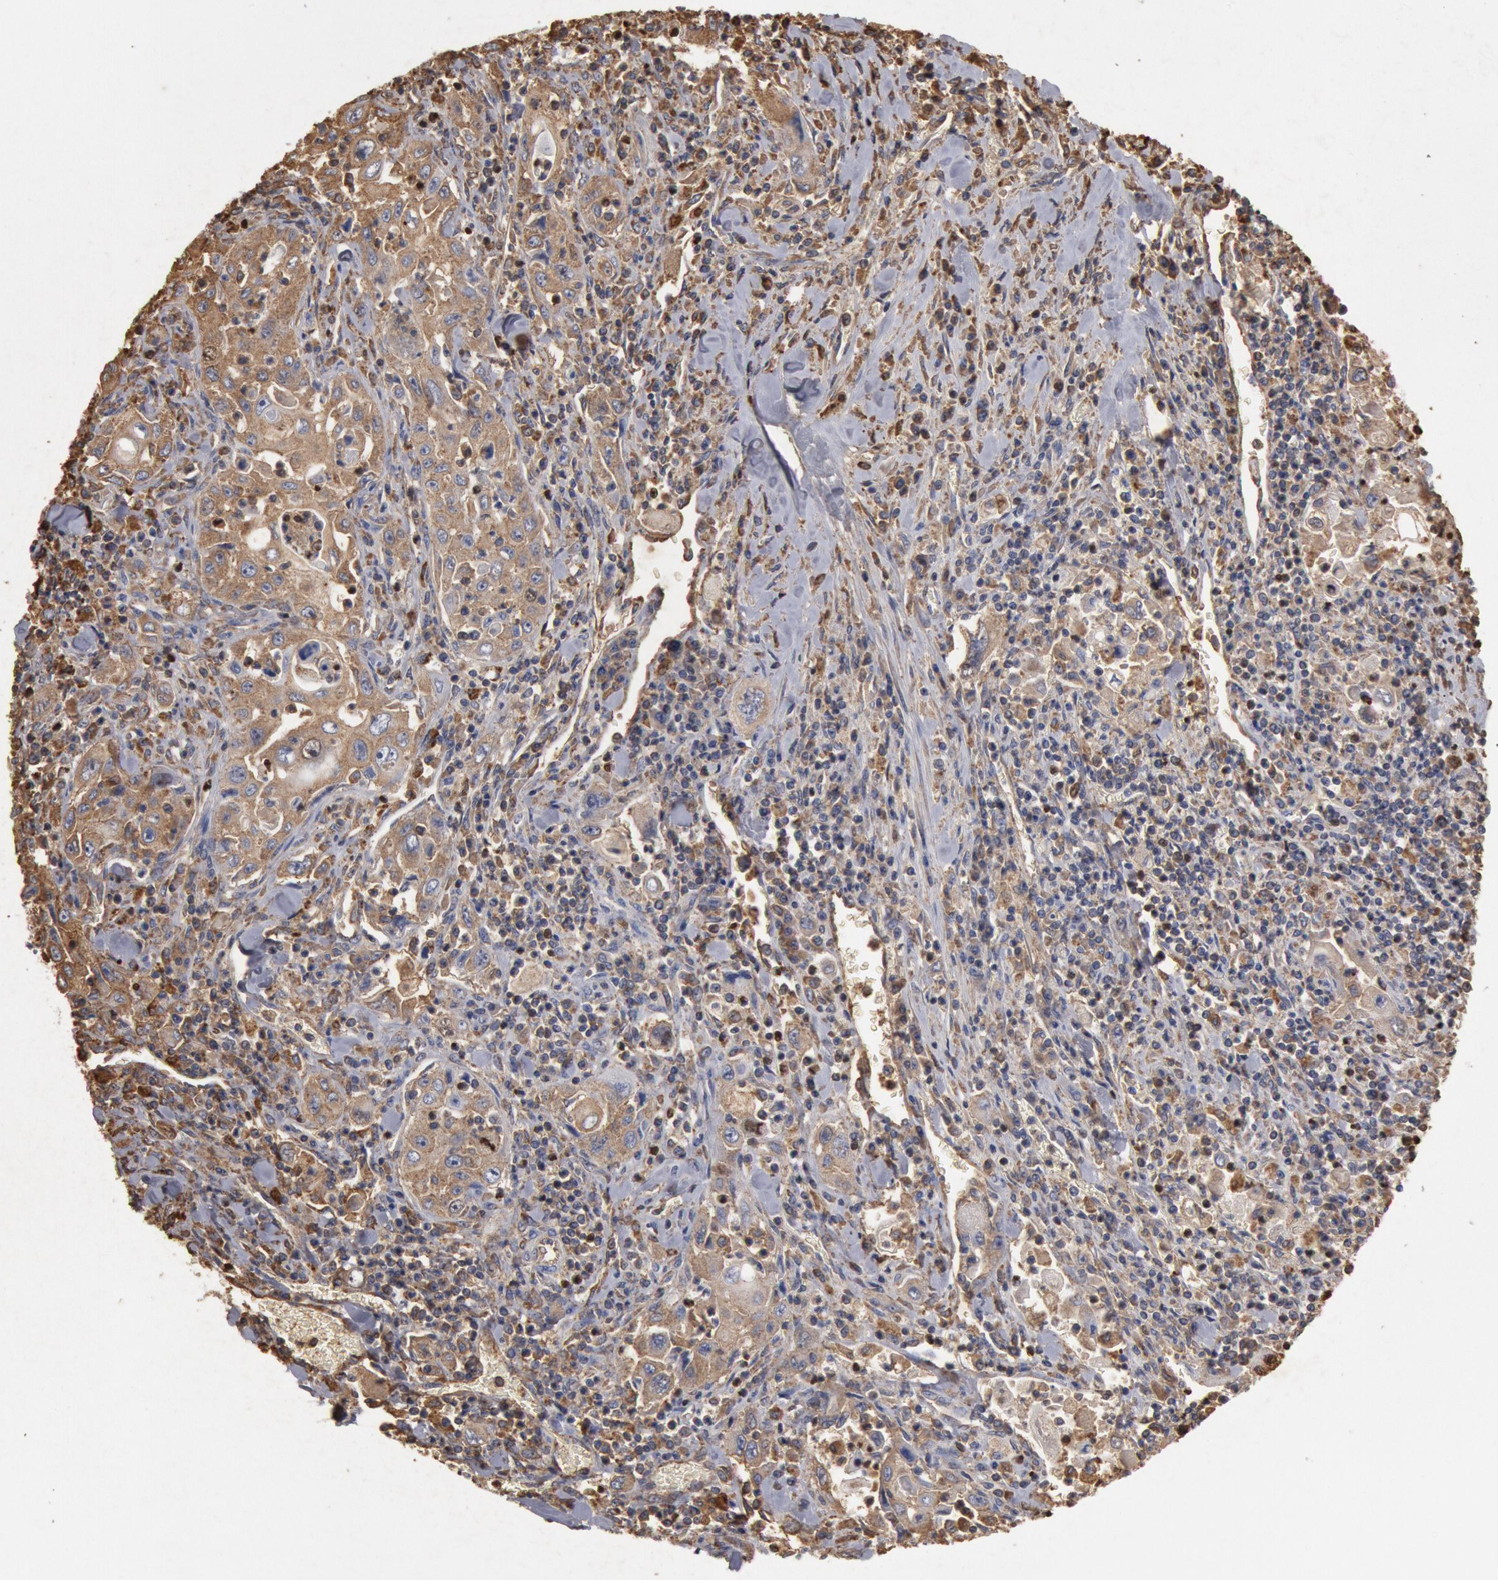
{"staining": {"intensity": "moderate", "quantity": ">75%", "location": "cytoplasmic/membranous,nuclear"}, "tissue": "pancreatic cancer", "cell_type": "Tumor cells", "image_type": "cancer", "snomed": [{"axis": "morphology", "description": "Adenocarcinoma, NOS"}, {"axis": "topography", "description": "Pancreas"}], "caption": "Human adenocarcinoma (pancreatic) stained for a protein (brown) reveals moderate cytoplasmic/membranous and nuclear positive expression in about >75% of tumor cells.", "gene": "FOXA2", "patient": {"sex": "male", "age": 70}}